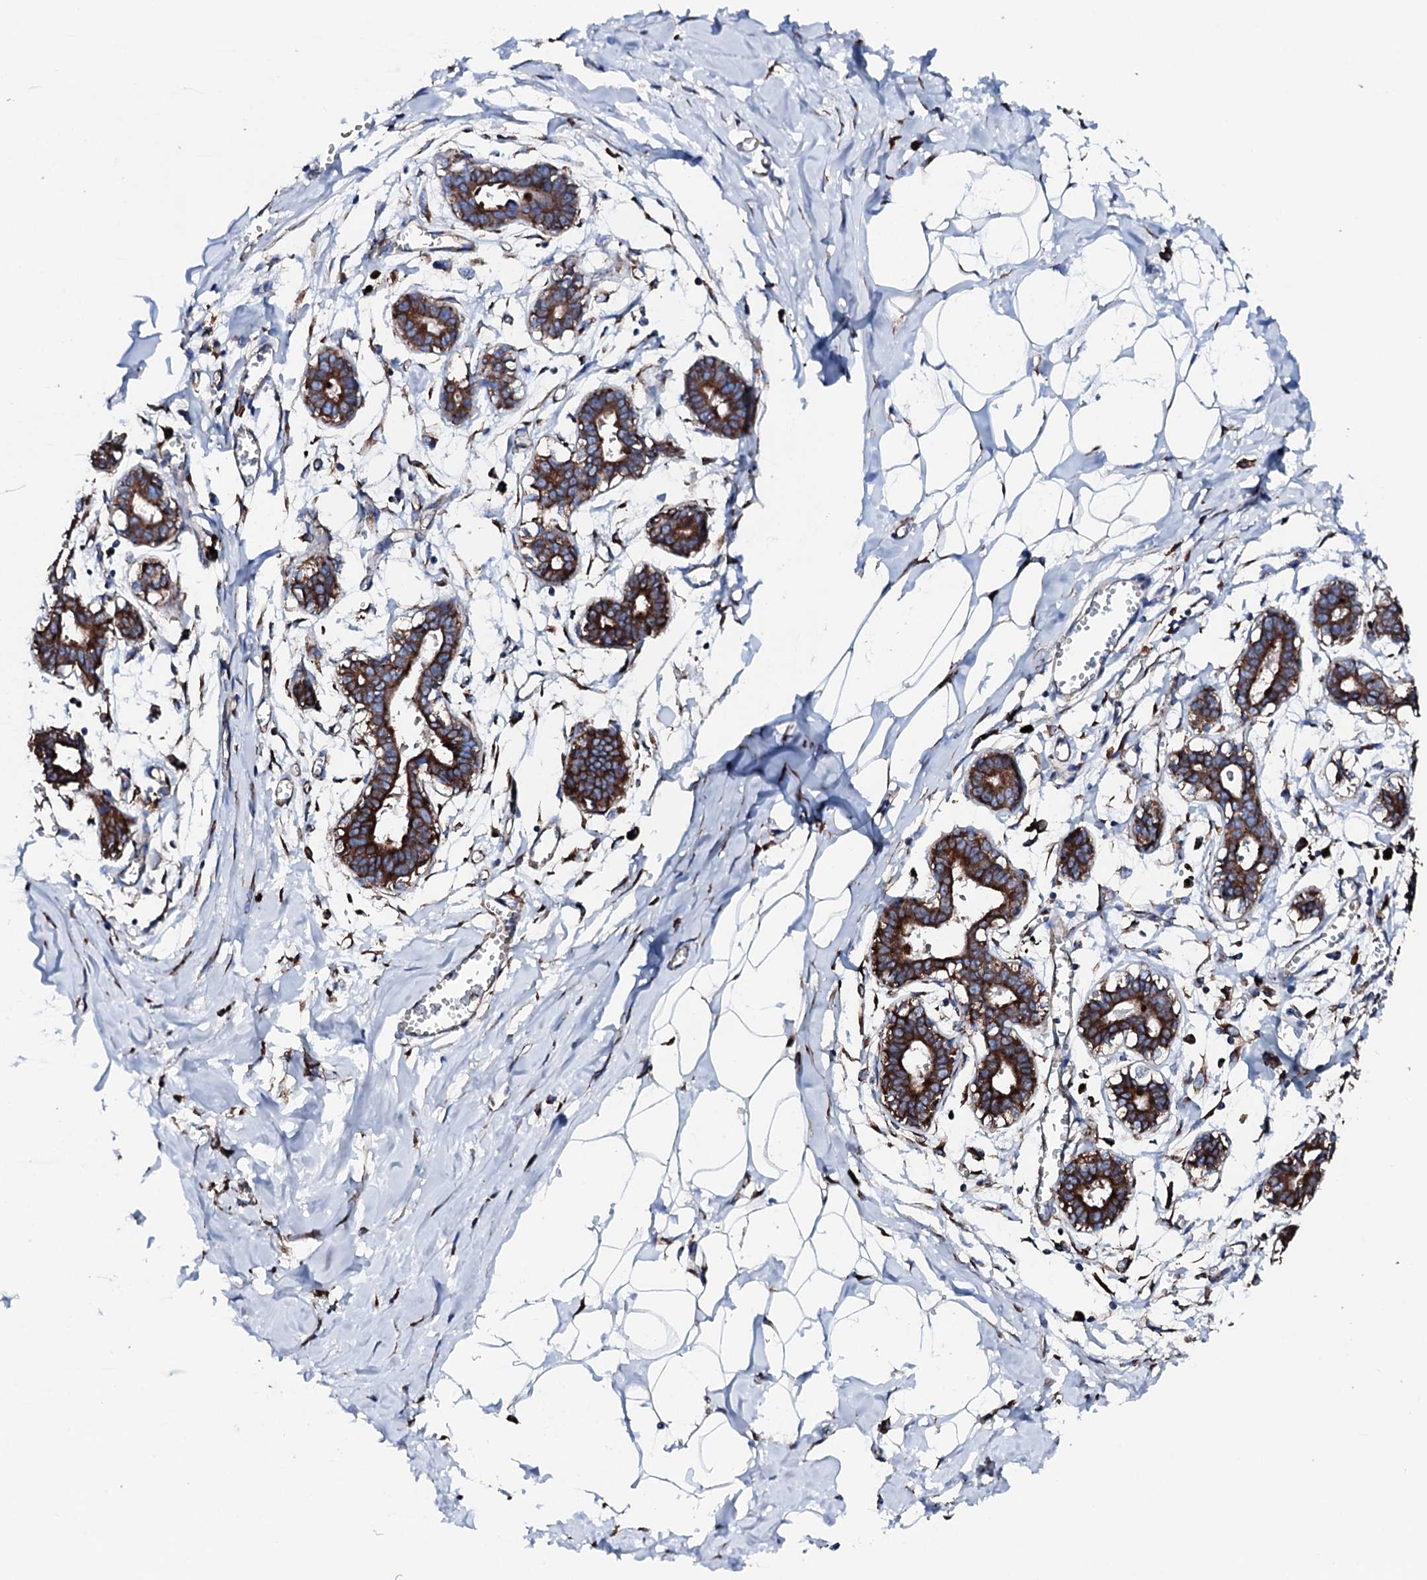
{"staining": {"intensity": "weak", "quantity": "25%-75%", "location": "cytoplasmic/membranous"}, "tissue": "breast", "cell_type": "Adipocytes", "image_type": "normal", "snomed": [{"axis": "morphology", "description": "Normal tissue, NOS"}, {"axis": "topography", "description": "Breast"}], "caption": "Immunohistochemical staining of benign human breast displays weak cytoplasmic/membranous protein positivity in approximately 25%-75% of adipocytes. (DAB = brown stain, brightfield microscopy at high magnification).", "gene": "AMDHD1", "patient": {"sex": "female", "age": 27}}